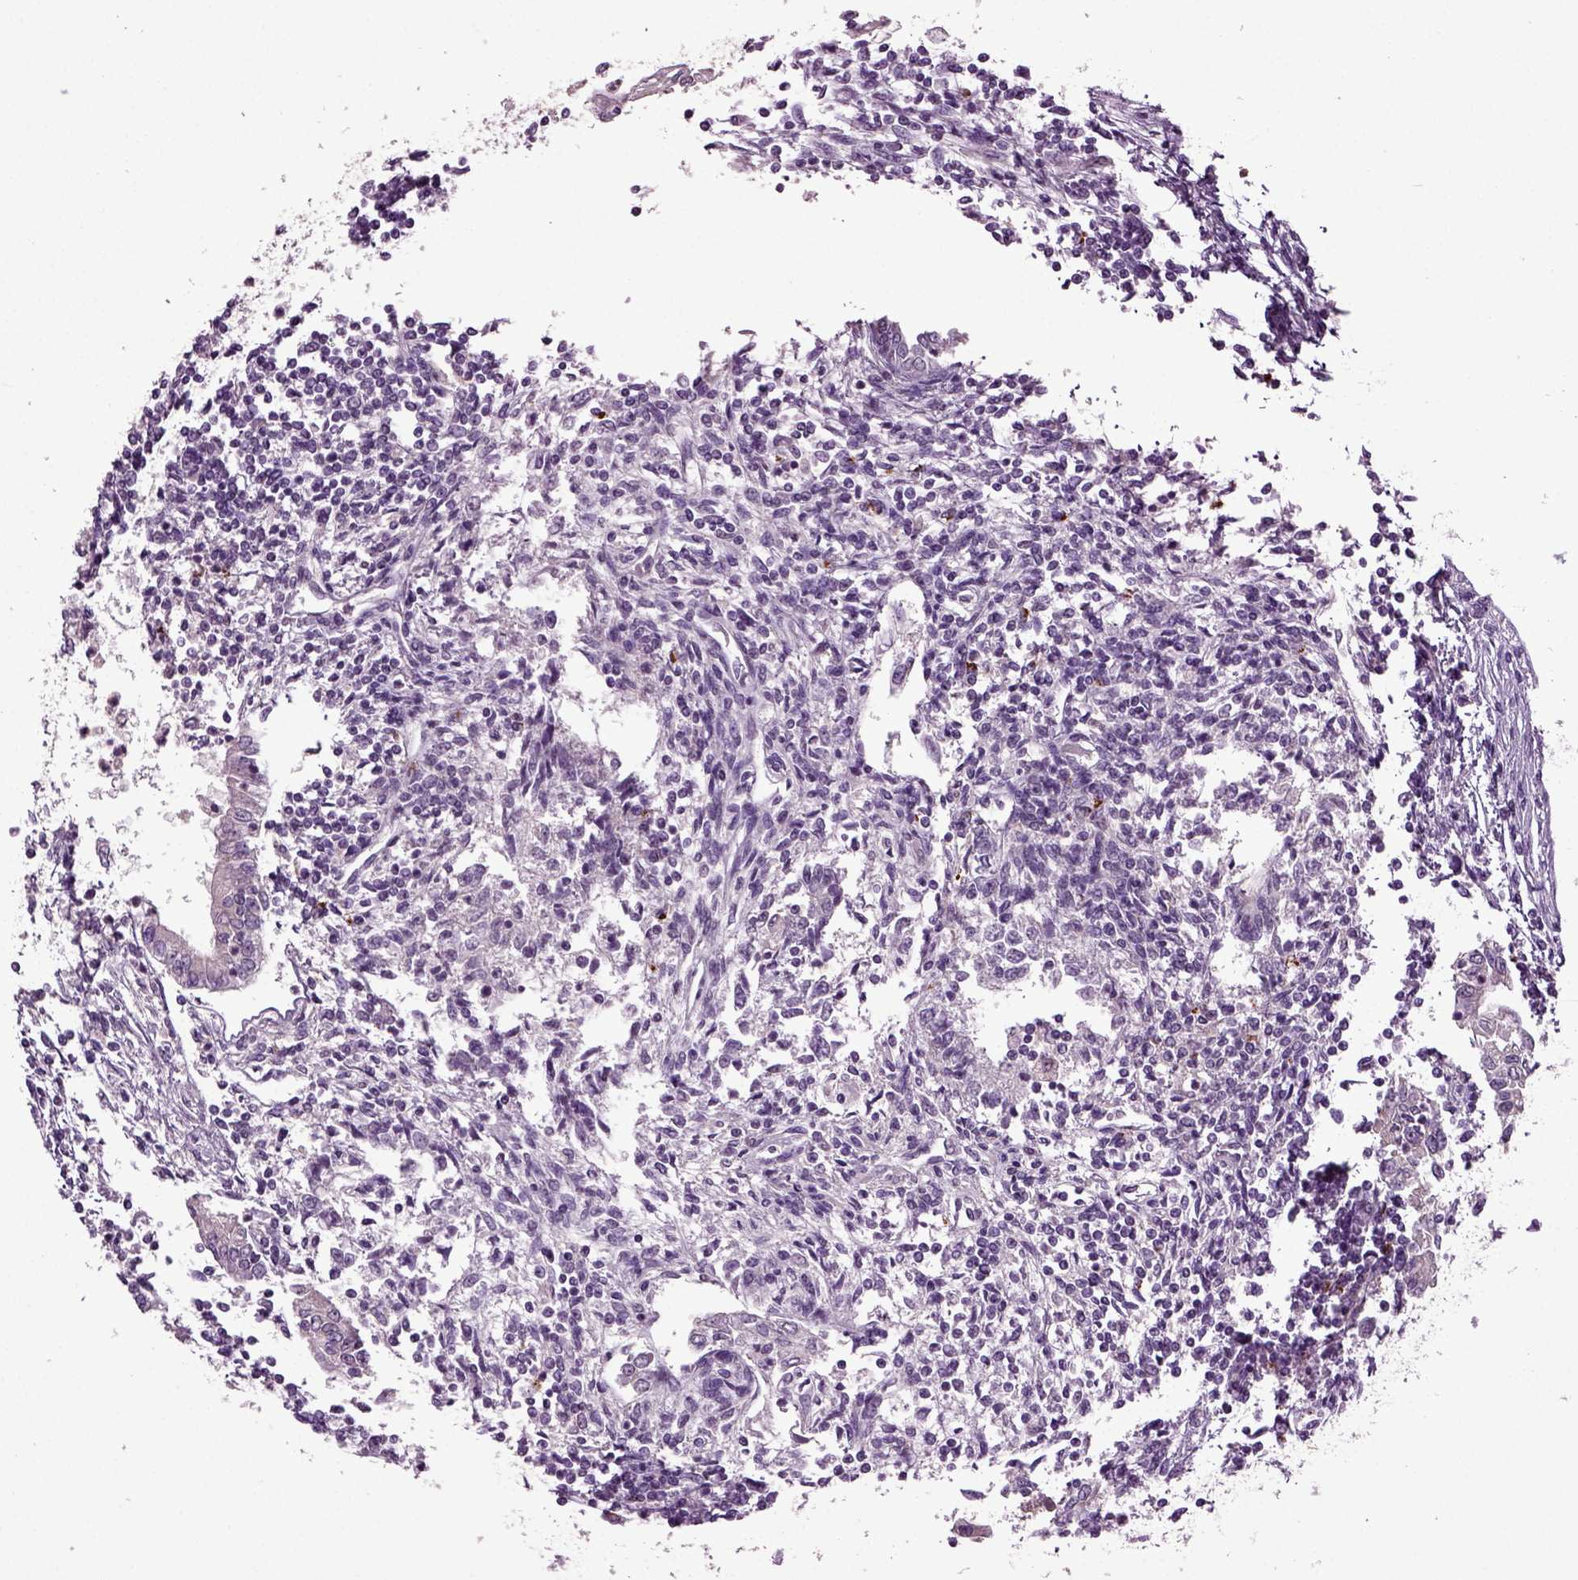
{"staining": {"intensity": "negative", "quantity": "none", "location": "none"}, "tissue": "testis cancer", "cell_type": "Tumor cells", "image_type": "cancer", "snomed": [{"axis": "morphology", "description": "Carcinoma, Embryonal, NOS"}, {"axis": "topography", "description": "Testis"}], "caption": "The histopathology image demonstrates no significant expression in tumor cells of testis cancer (embryonal carcinoma).", "gene": "SLC17A6", "patient": {"sex": "male", "age": 37}}